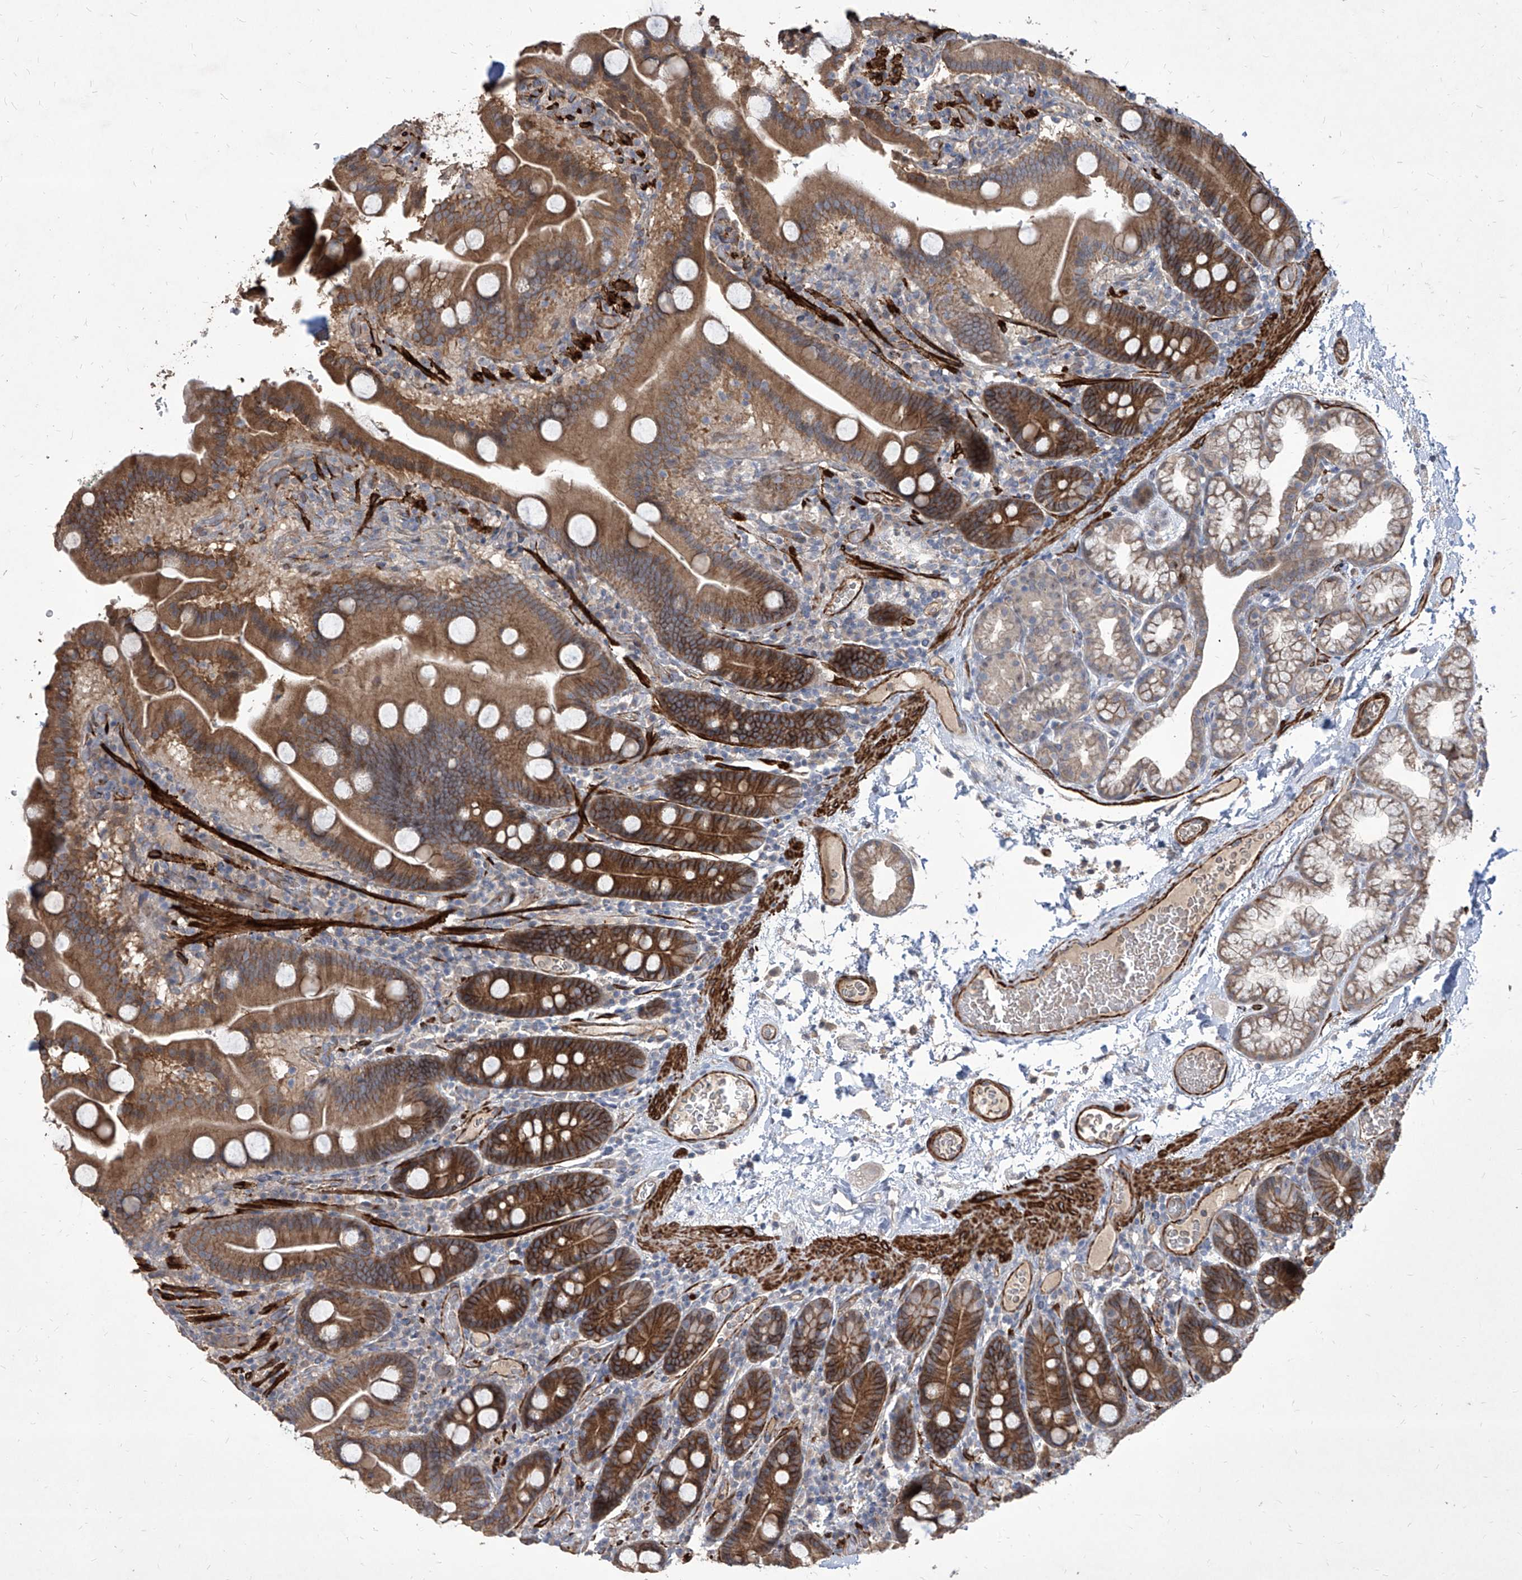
{"staining": {"intensity": "strong", "quantity": "25%-75%", "location": "cytoplasmic/membranous"}, "tissue": "duodenum", "cell_type": "Glandular cells", "image_type": "normal", "snomed": [{"axis": "morphology", "description": "Normal tissue, NOS"}, {"axis": "topography", "description": "Duodenum"}], "caption": "Duodenum stained with immunohistochemistry (IHC) demonstrates strong cytoplasmic/membranous positivity in about 25%-75% of glandular cells.", "gene": "FAM83B", "patient": {"sex": "male", "age": 55}}